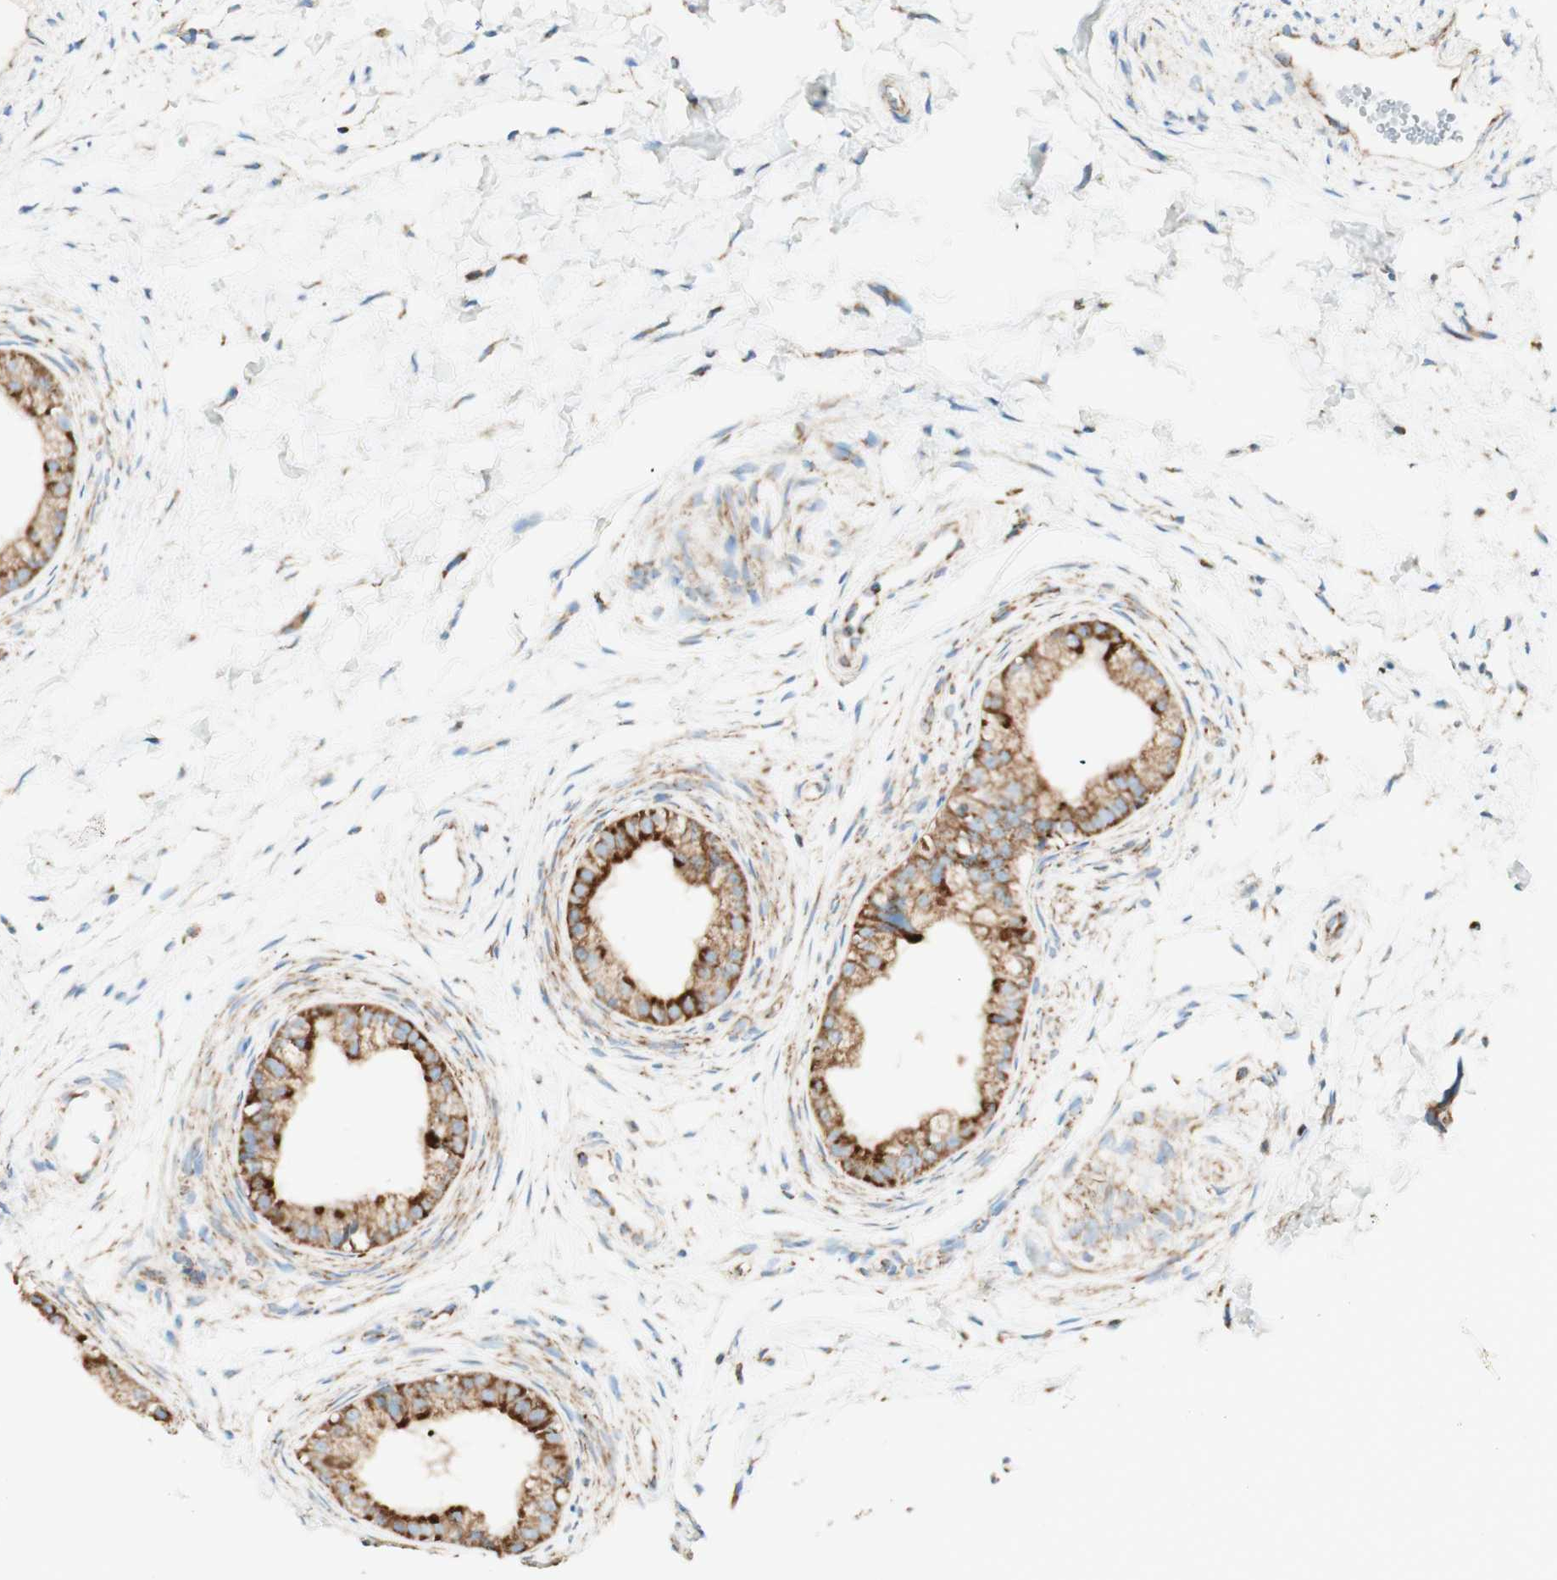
{"staining": {"intensity": "strong", "quantity": ">75%", "location": "cytoplasmic/membranous"}, "tissue": "epididymis", "cell_type": "Glandular cells", "image_type": "normal", "snomed": [{"axis": "morphology", "description": "Normal tissue, NOS"}, {"axis": "topography", "description": "Epididymis"}], "caption": "Glandular cells demonstrate strong cytoplasmic/membranous positivity in approximately >75% of cells in benign epididymis.", "gene": "TOMM20", "patient": {"sex": "male", "age": 56}}